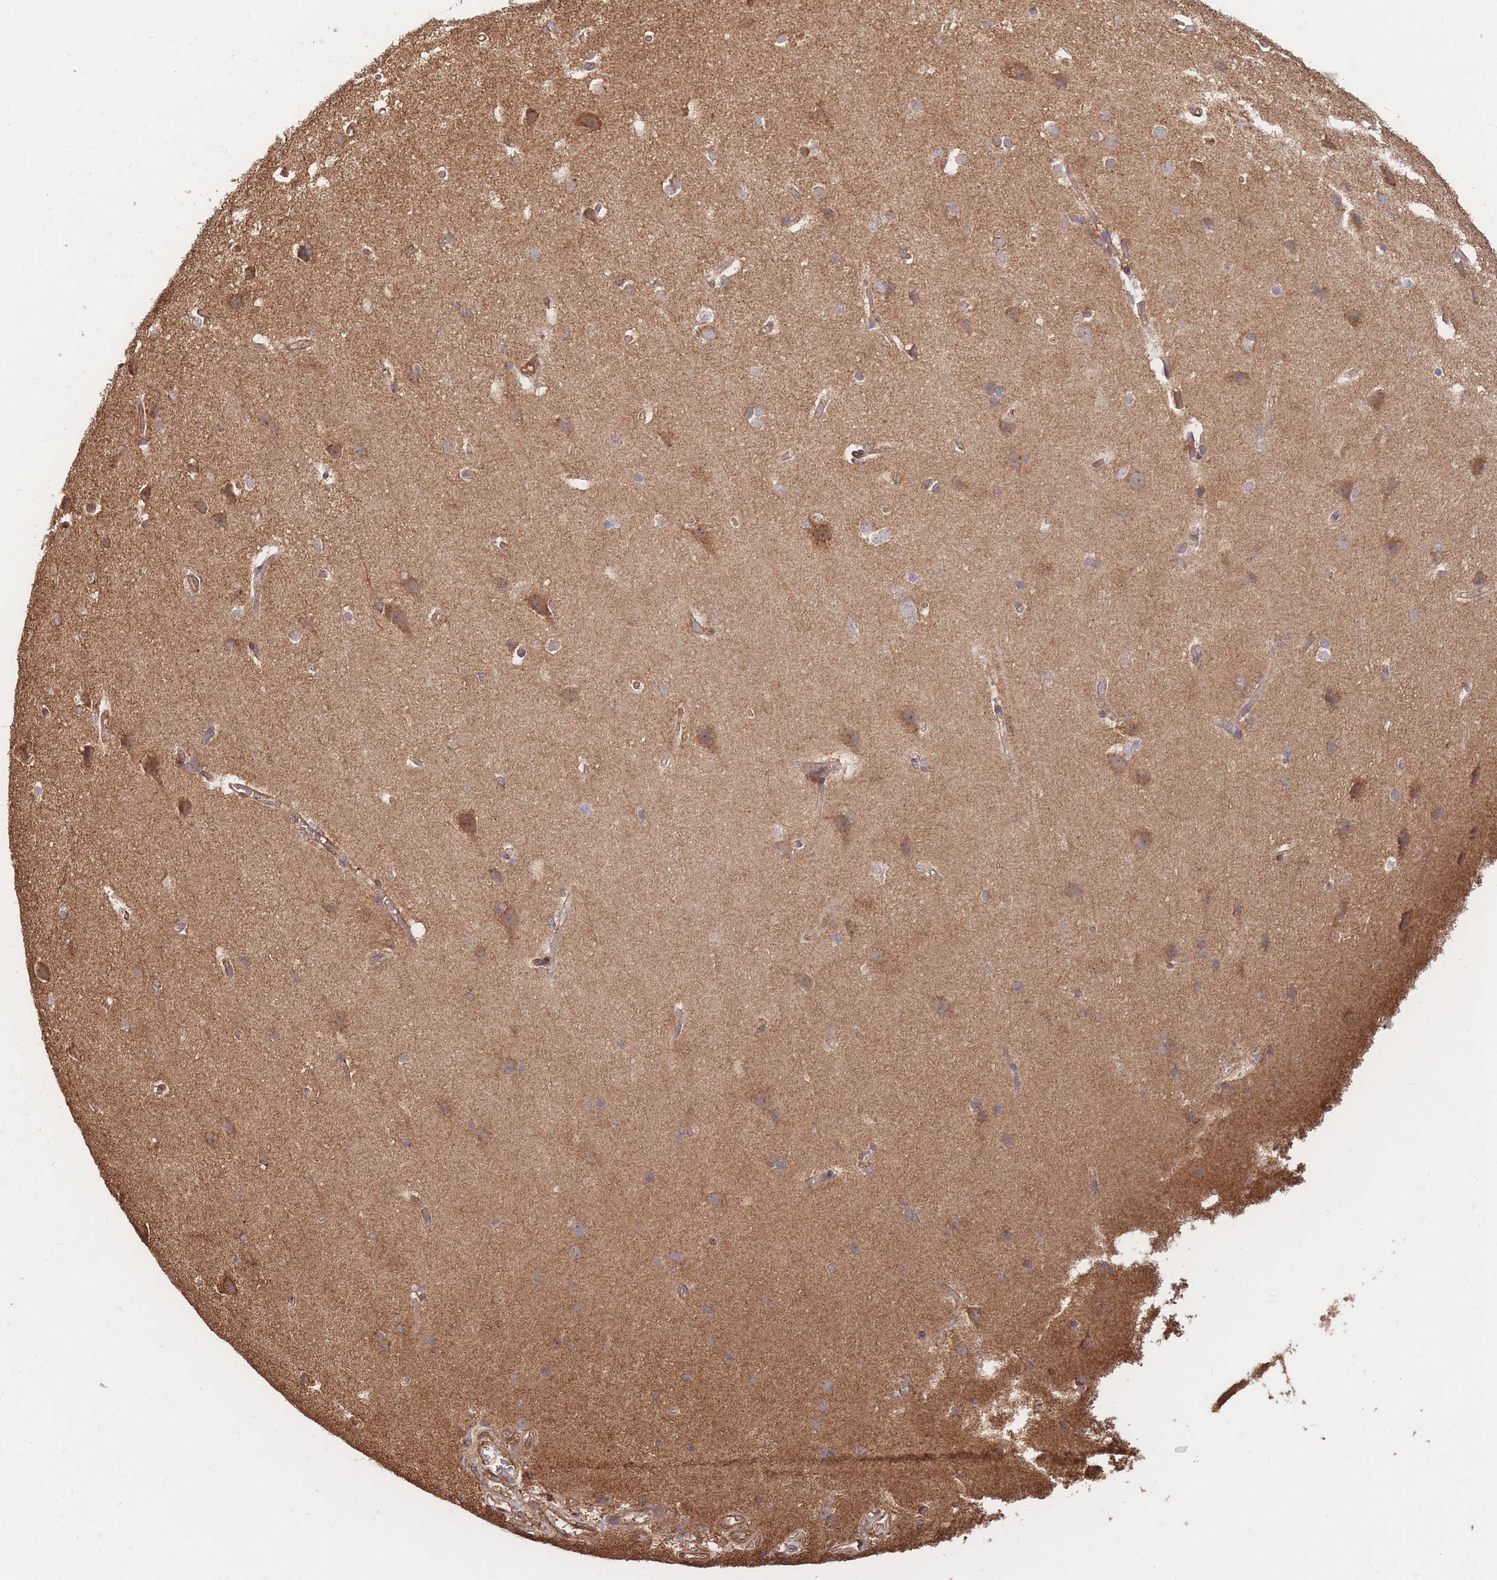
{"staining": {"intensity": "moderate", "quantity": ">75%", "location": "cytoplasmic/membranous"}, "tissue": "cerebral cortex", "cell_type": "Endothelial cells", "image_type": "normal", "snomed": [{"axis": "morphology", "description": "Normal tissue, NOS"}, {"axis": "topography", "description": "Cerebral cortex"}], "caption": "Protein expression by immunohistochemistry (IHC) exhibits moderate cytoplasmic/membranous expression in about >75% of endothelial cells in normal cerebral cortex.", "gene": "RASSF2", "patient": {"sex": "male", "age": 37}}